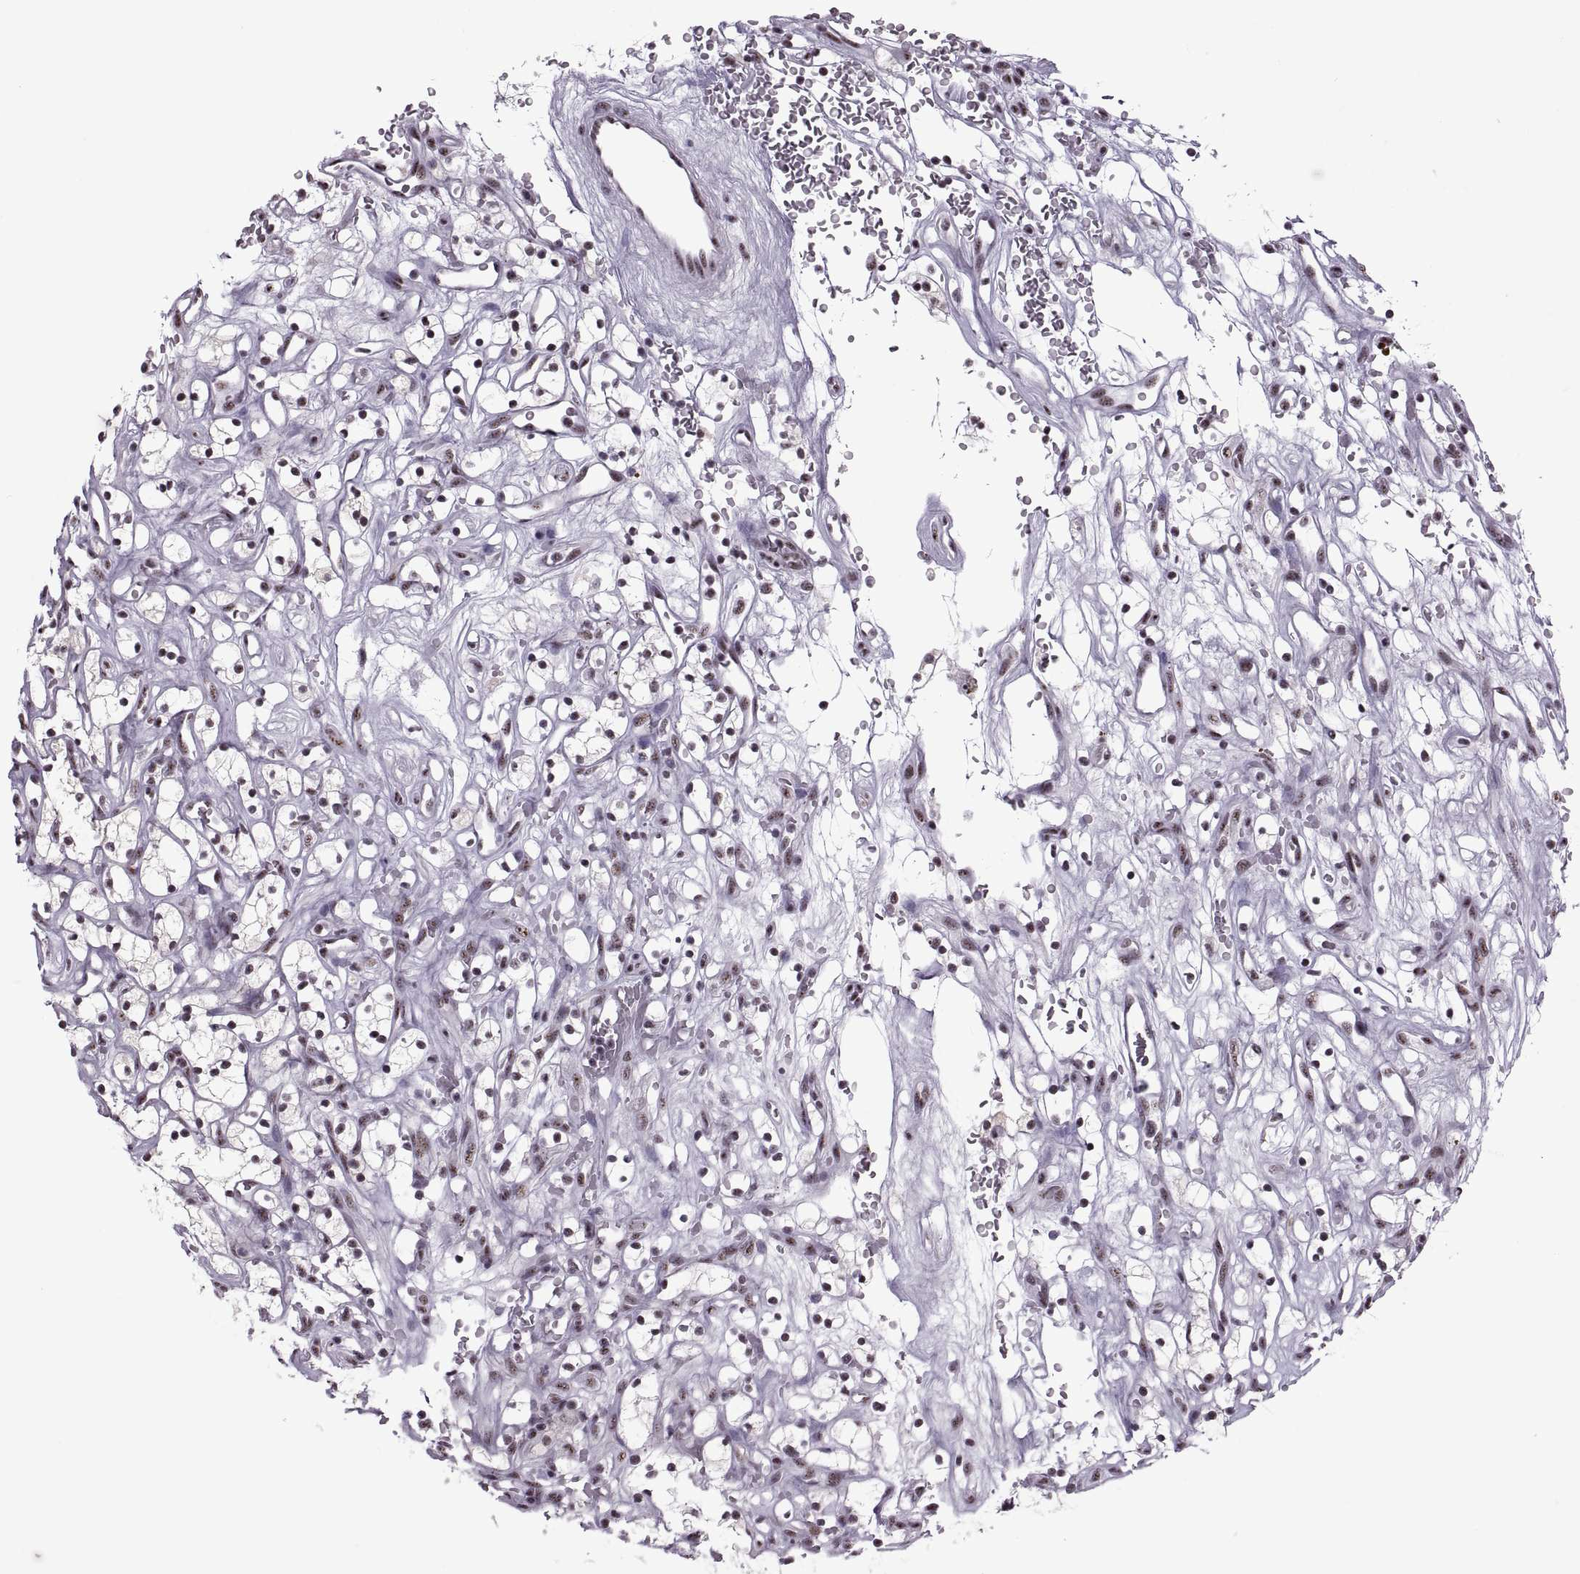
{"staining": {"intensity": "weak", "quantity": ">75%", "location": "nuclear"}, "tissue": "renal cancer", "cell_type": "Tumor cells", "image_type": "cancer", "snomed": [{"axis": "morphology", "description": "Adenocarcinoma, NOS"}, {"axis": "topography", "description": "Kidney"}], "caption": "Weak nuclear protein expression is appreciated in about >75% of tumor cells in renal cancer.", "gene": "MAGEA4", "patient": {"sex": "female", "age": 64}}